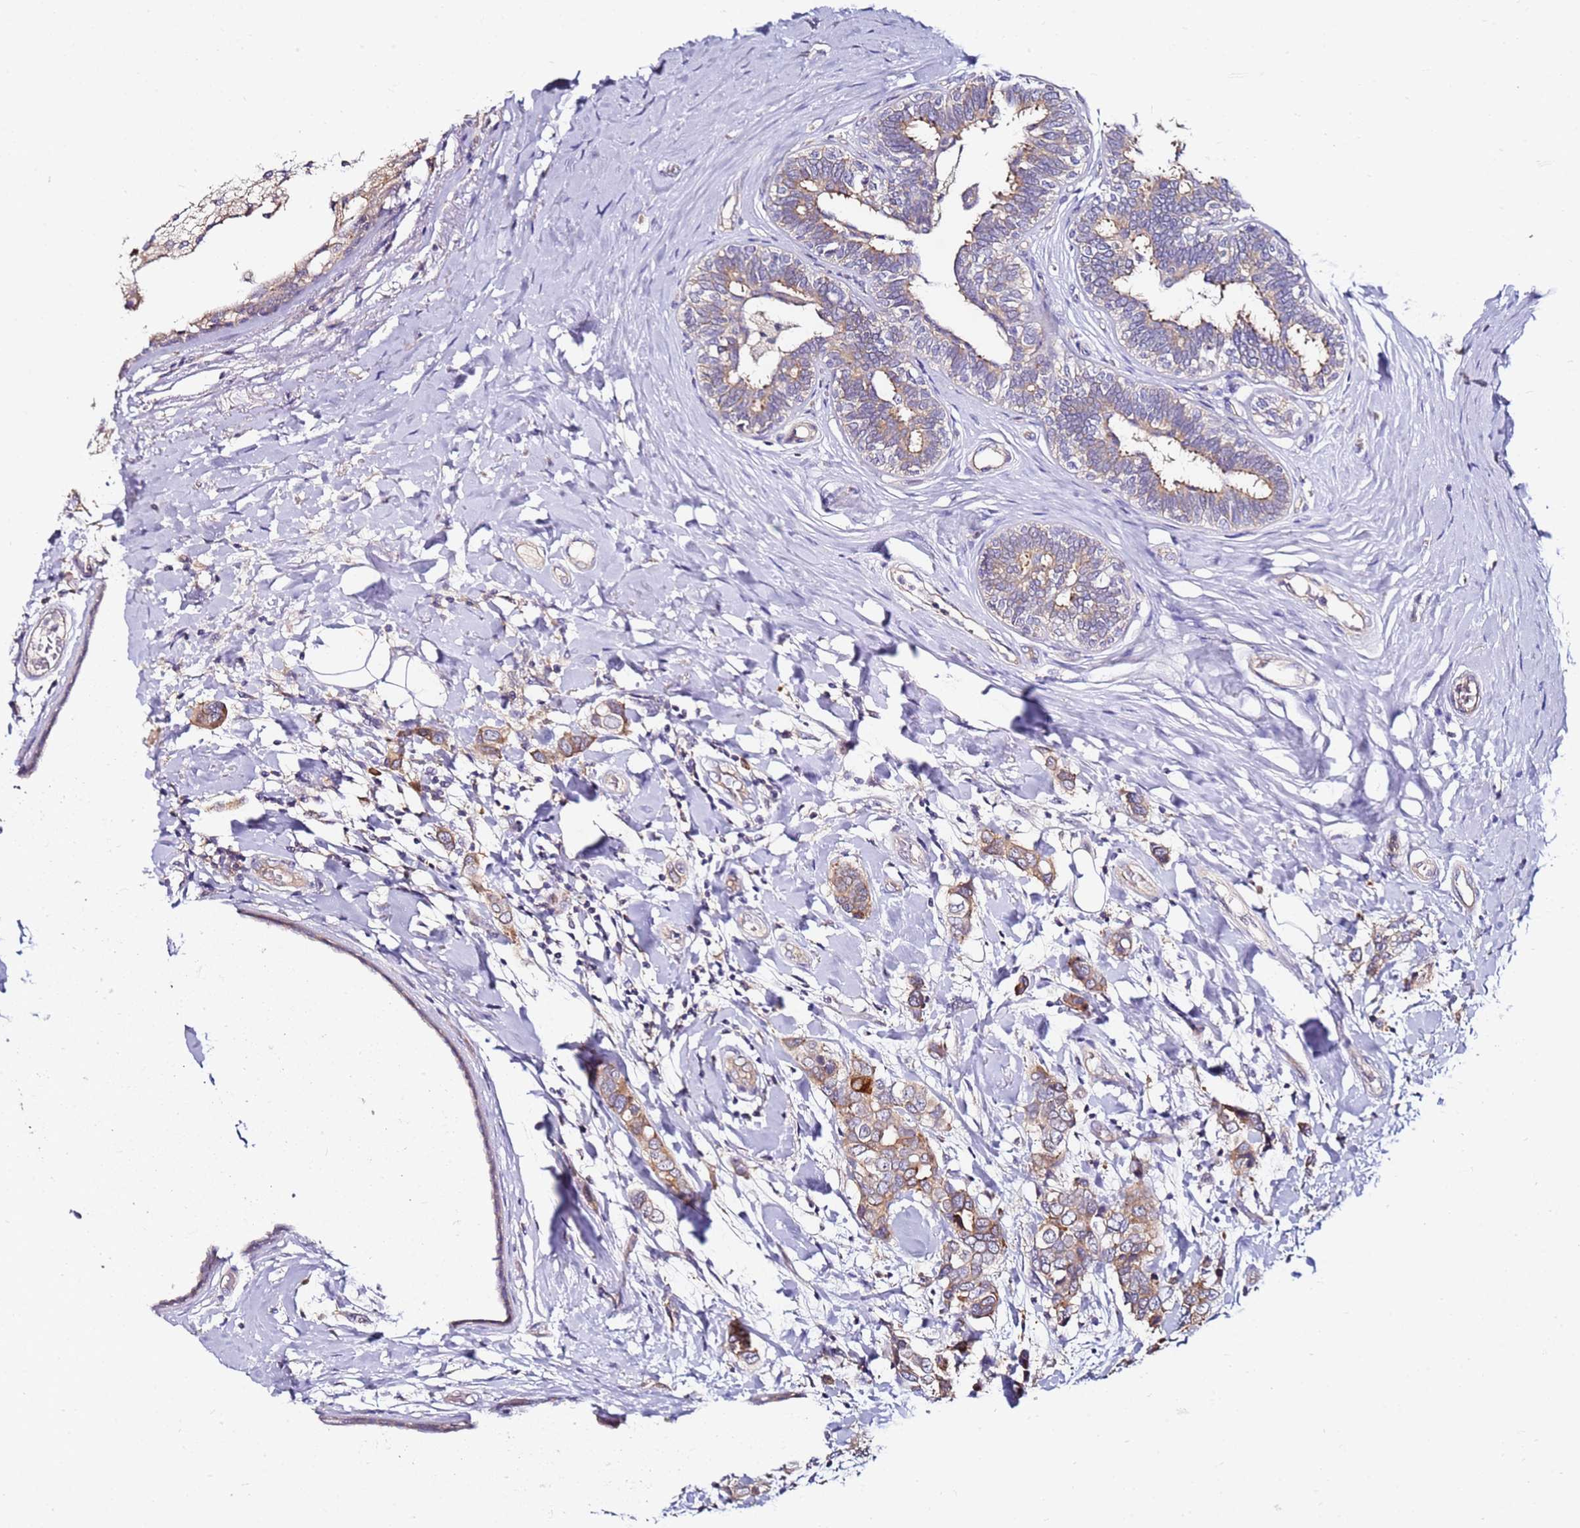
{"staining": {"intensity": "moderate", "quantity": "25%-75%", "location": "cytoplasmic/membranous"}, "tissue": "breast cancer", "cell_type": "Tumor cells", "image_type": "cancer", "snomed": [{"axis": "morphology", "description": "Lobular carcinoma"}, {"axis": "topography", "description": "Breast"}], "caption": "Immunohistochemical staining of lobular carcinoma (breast) displays medium levels of moderate cytoplasmic/membranous protein positivity in about 25%-75% of tumor cells.", "gene": "SRRM5", "patient": {"sex": "female", "age": 51}}